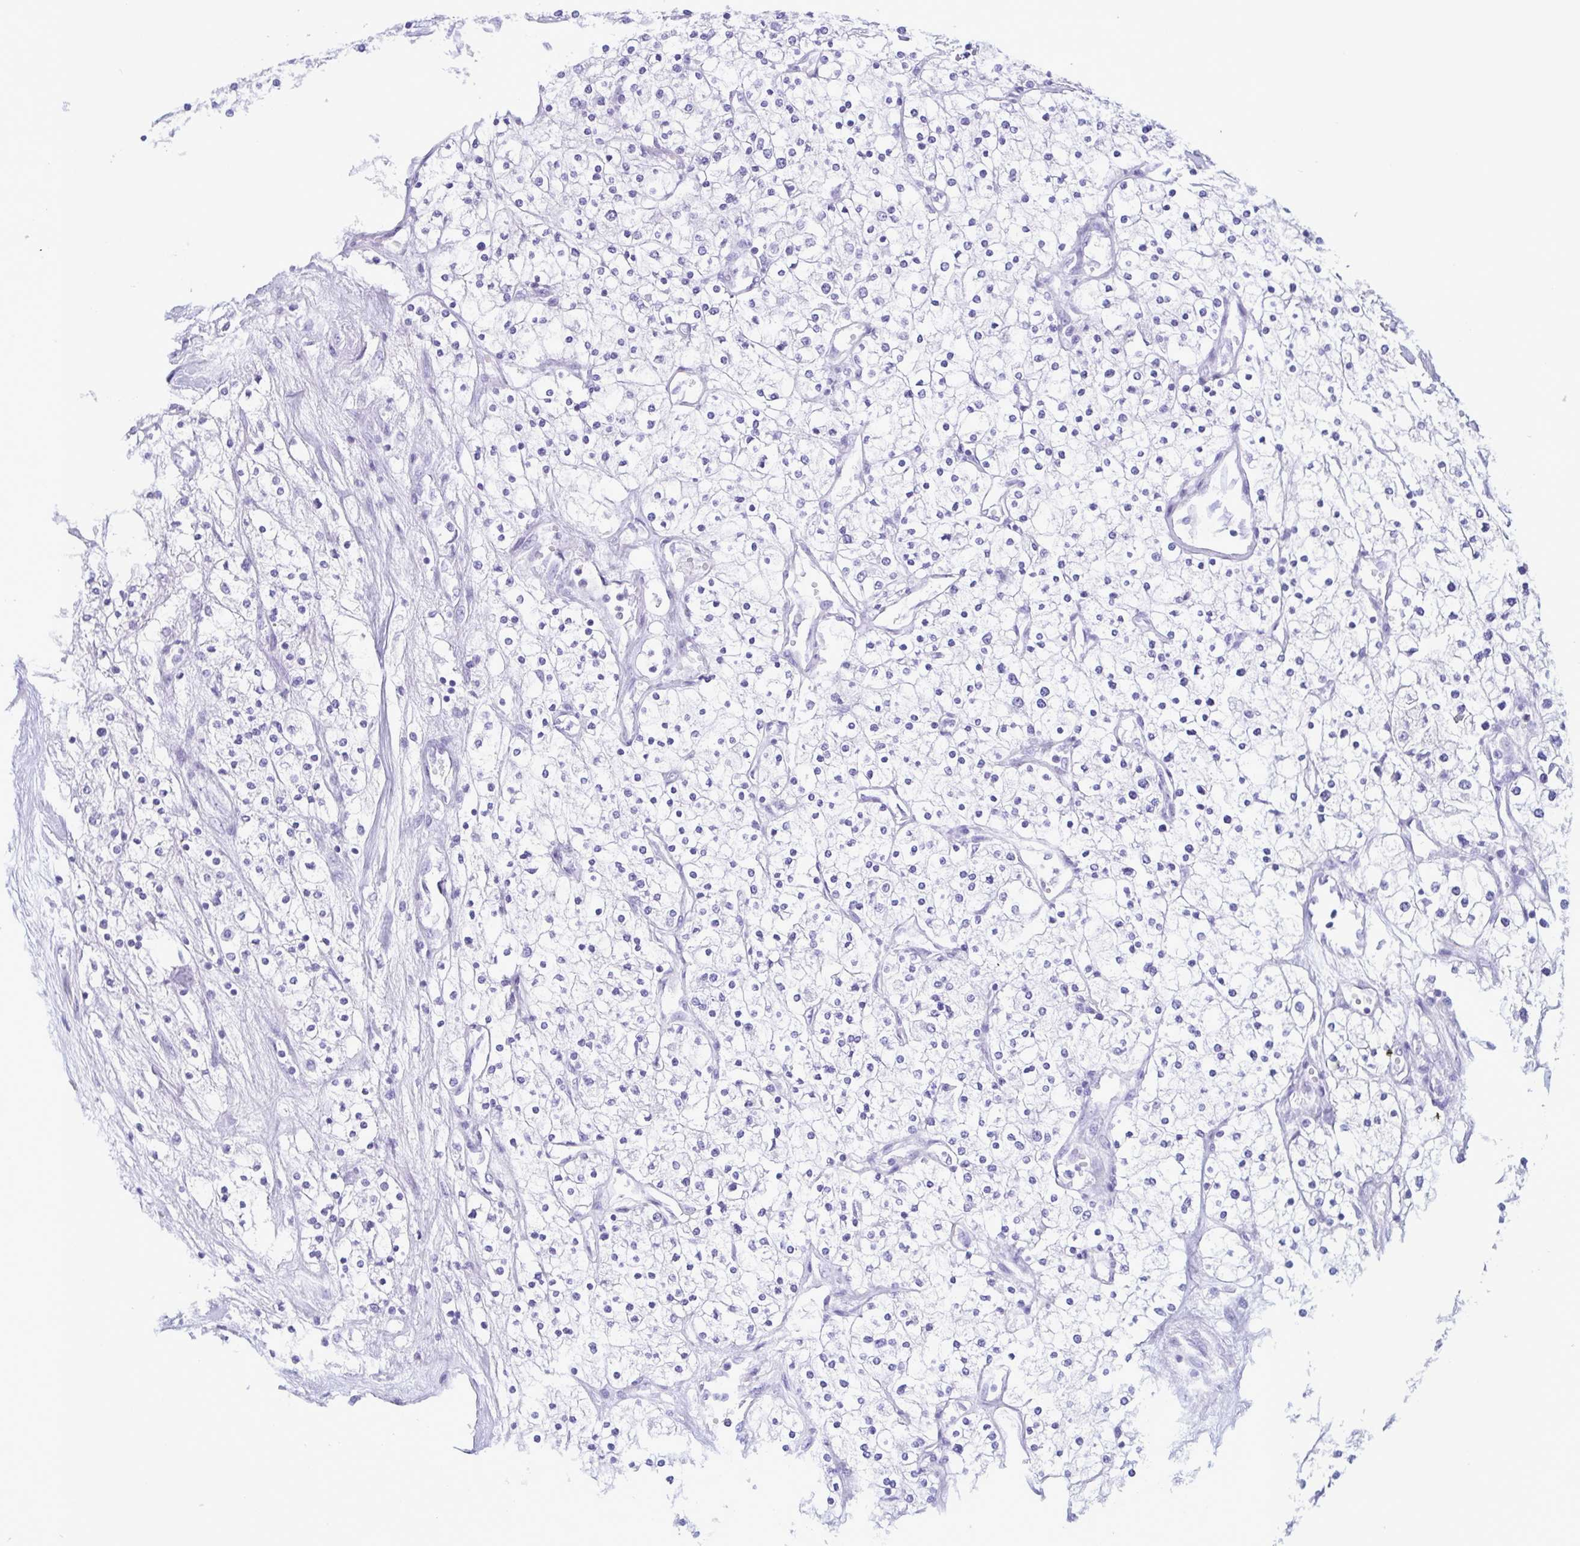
{"staining": {"intensity": "negative", "quantity": "none", "location": "none"}, "tissue": "renal cancer", "cell_type": "Tumor cells", "image_type": "cancer", "snomed": [{"axis": "morphology", "description": "Adenocarcinoma, NOS"}, {"axis": "topography", "description": "Kidney"}], "caption": "Tumor cells are negative for protein expression in human renal cancer.", "gene": "LTF", "patient": {"sex": "male", "age": 80}}